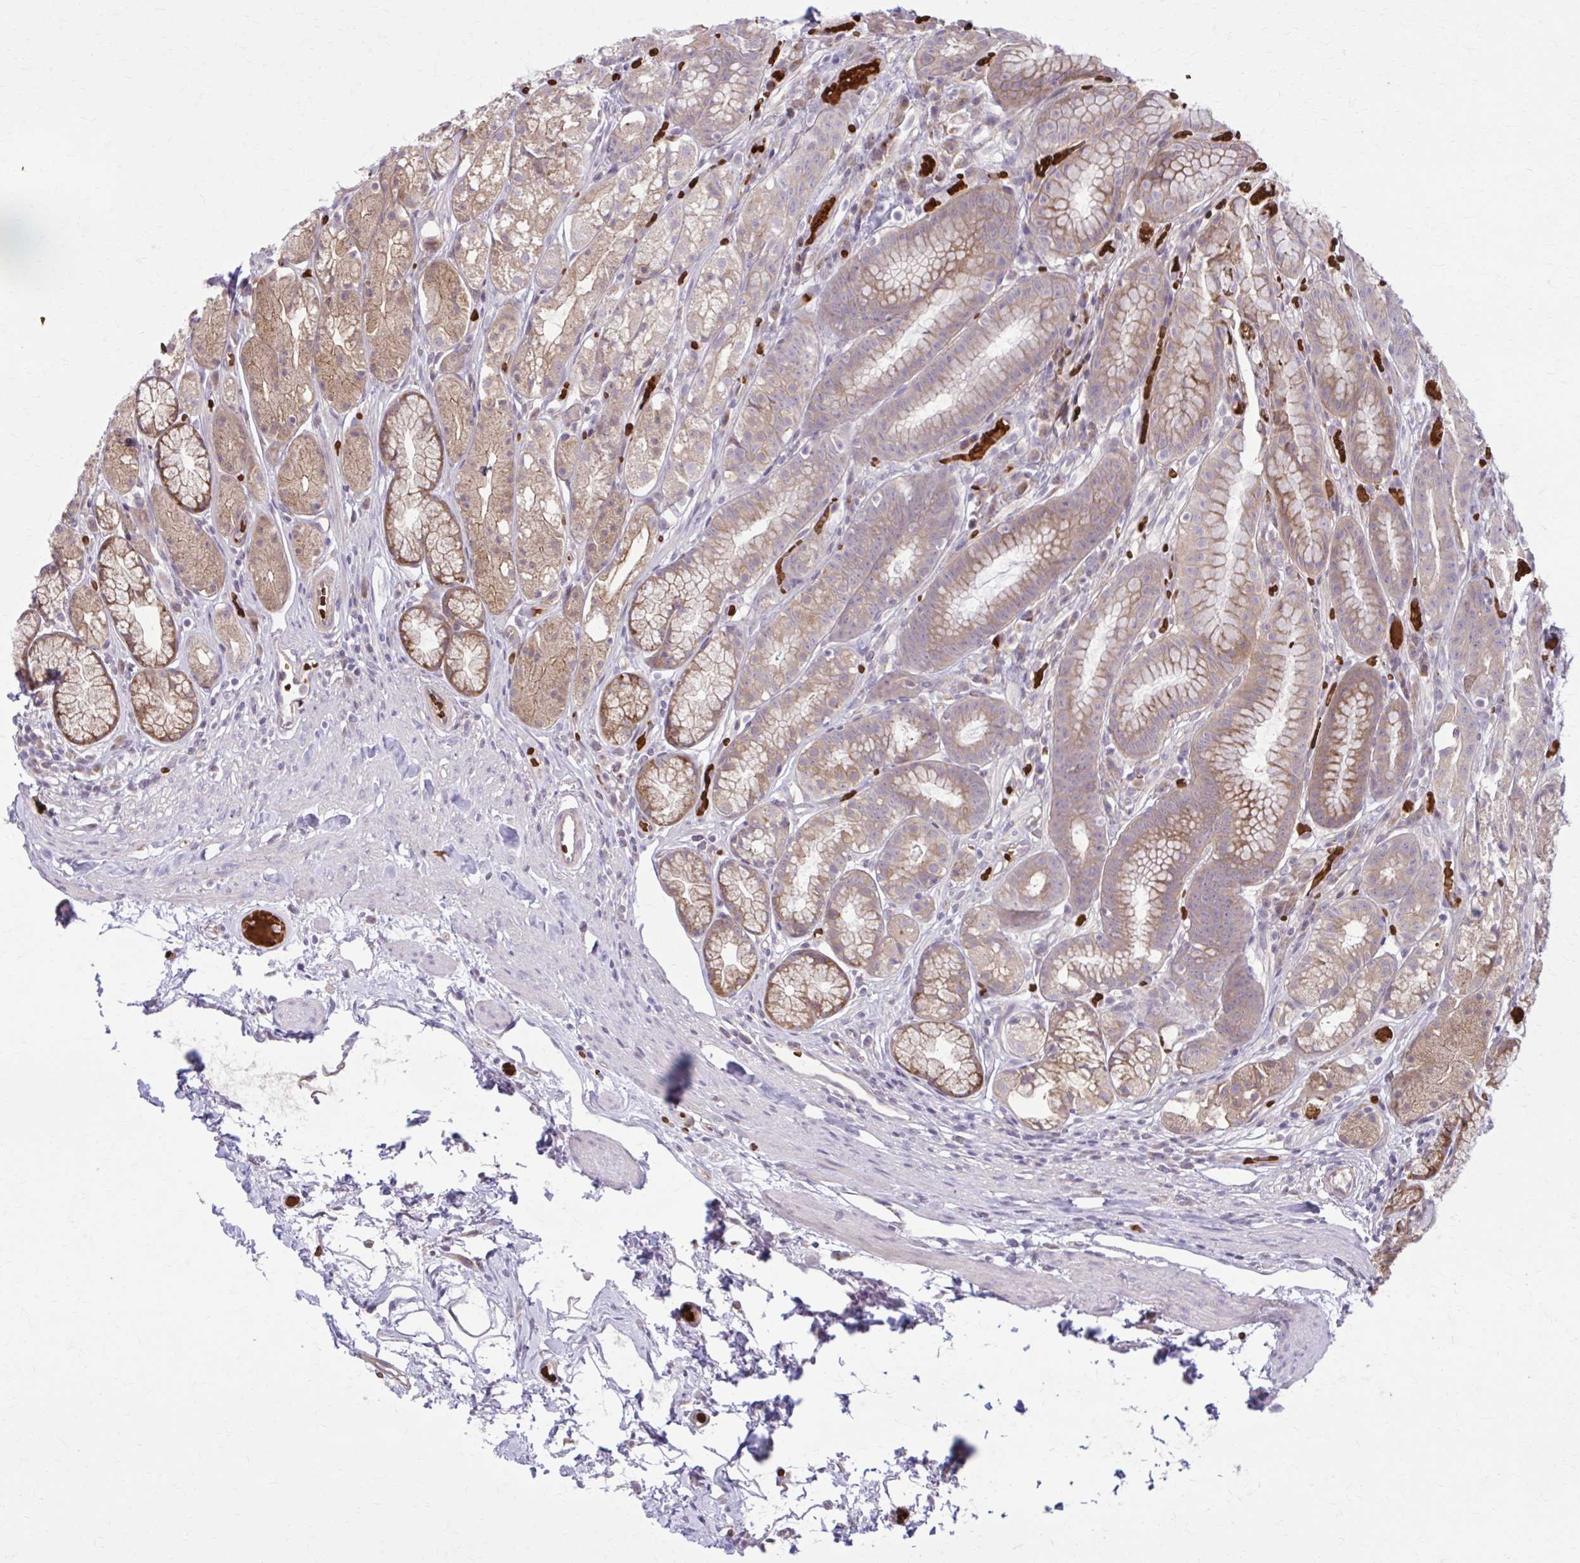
{"staining": {"intensity": "moderate", "quantity": ">75%", "location": "cytoplasmic/membranous"}, "tissue": "stomach", "cell_type": "Glandular cells", "image_type": "normal", "snomed": [{"axis": "morphology", "description": "Normal tissue, NOS"}, {"axis": "topography", "description": "Smooth muscle"}, {"axis": "topography", "description": "Stomach"}], "caption": "Brown immunohistochemical staining in benign stomach displays moderate cytoplasmic/membranous expression in about >75% of glandular cells. (Stains: DAB (3,3'-diaminobenzidine) in brown, nuclei in blue, Microscopy: brightfield microscopy at high magnification).", "gene": "SNF8", "patient": {"sex": "male", "age": 70}}